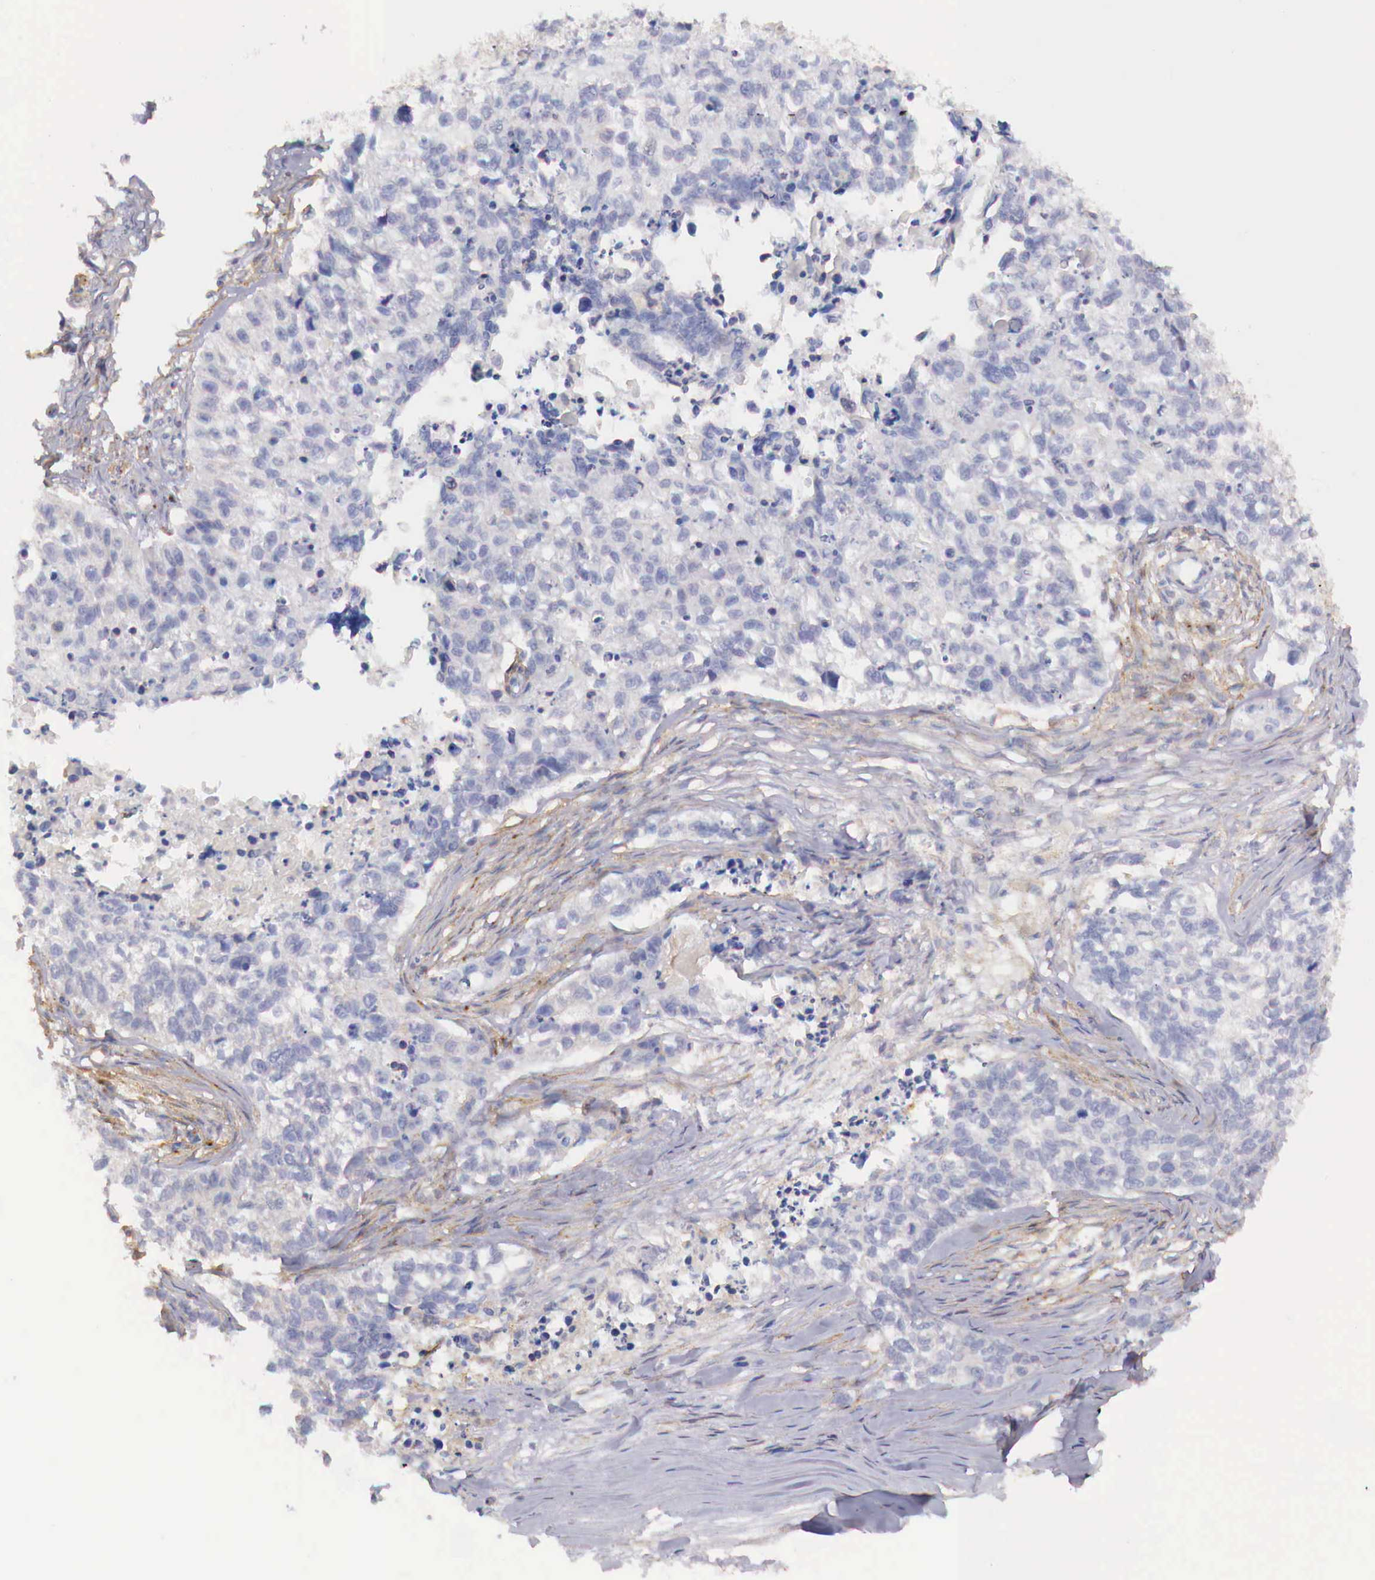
{"staining": {"intensity": "negative", "quantity": "none", "location": "none"}, "tissue": "lung cancer", "cell_type": "Tumor cells", "image_type": "cancer", "snomed": [{"axis": "morphology", "description": "Squamous cell carcinoma, NOS"}, {"axis": "topography", "description": "Lymph node"}, {"axis": "topography", "description": "Lung"}], "caption": "A histopathology image of lung cancer stained for a protein displays no brown staining in tumor cells.", "gene": "KLHDC7B", "patient": {"sex": "male", "age": 74}}